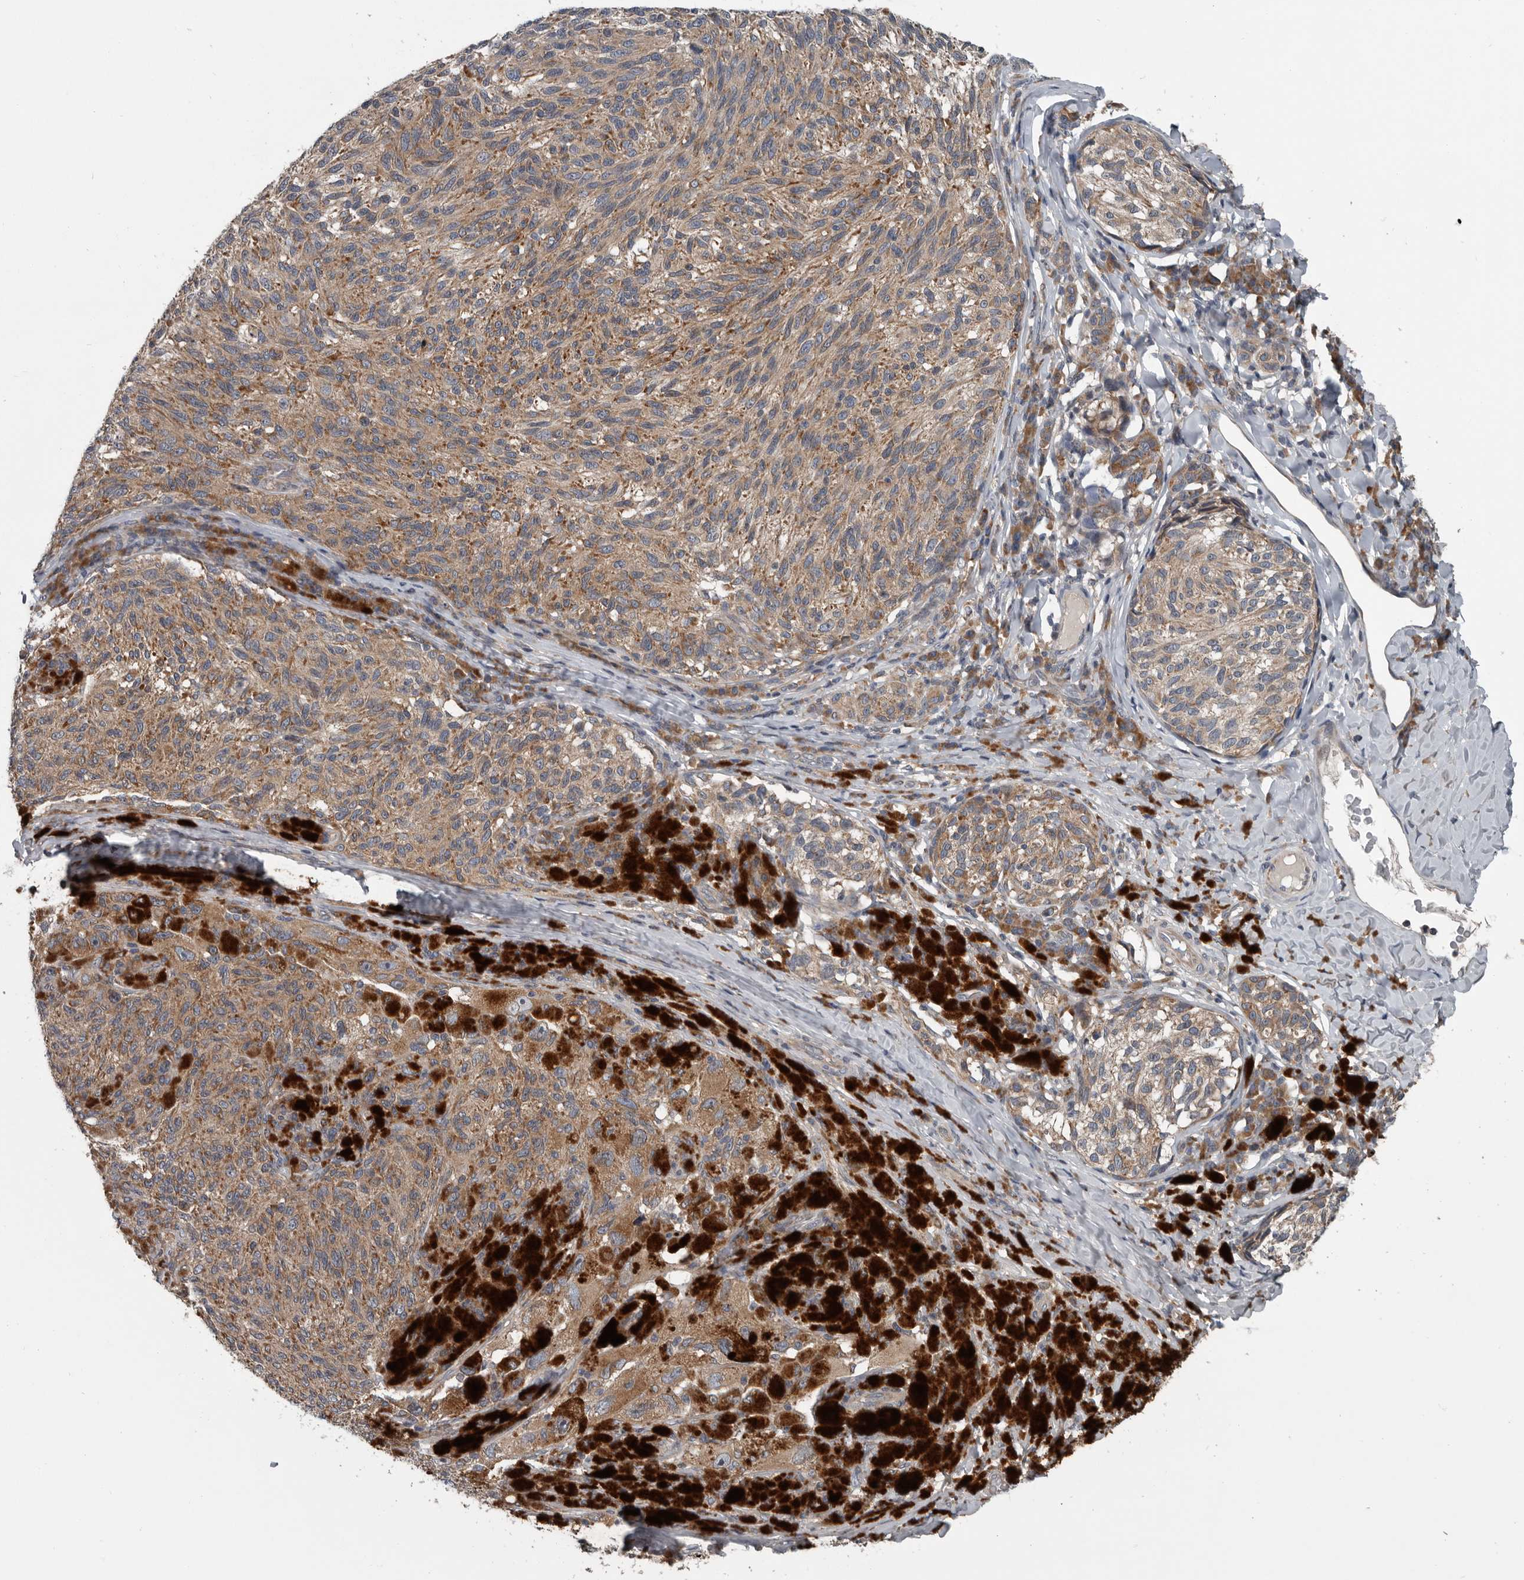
{"staining": {"intensity": "moderate", "quantity": ">75%", "location": "cytoplasmic/membranous"}, "tissue": "melanoma", "cell_type": "Tumor cells", "image_type": "cancer", "snomed": [{"axis": "morphology", "description": "Malignant melanoma, NOS"}, {"axis": "topography", "description": "Skin"}], "caption": "A histopathology image of melanoma stained for a protein demonstrates moderate cytoplasmic/membranous brown staining in tumor cells.", "gene": "TMEM199", "patient": {"sex": "female", "age": 73}}